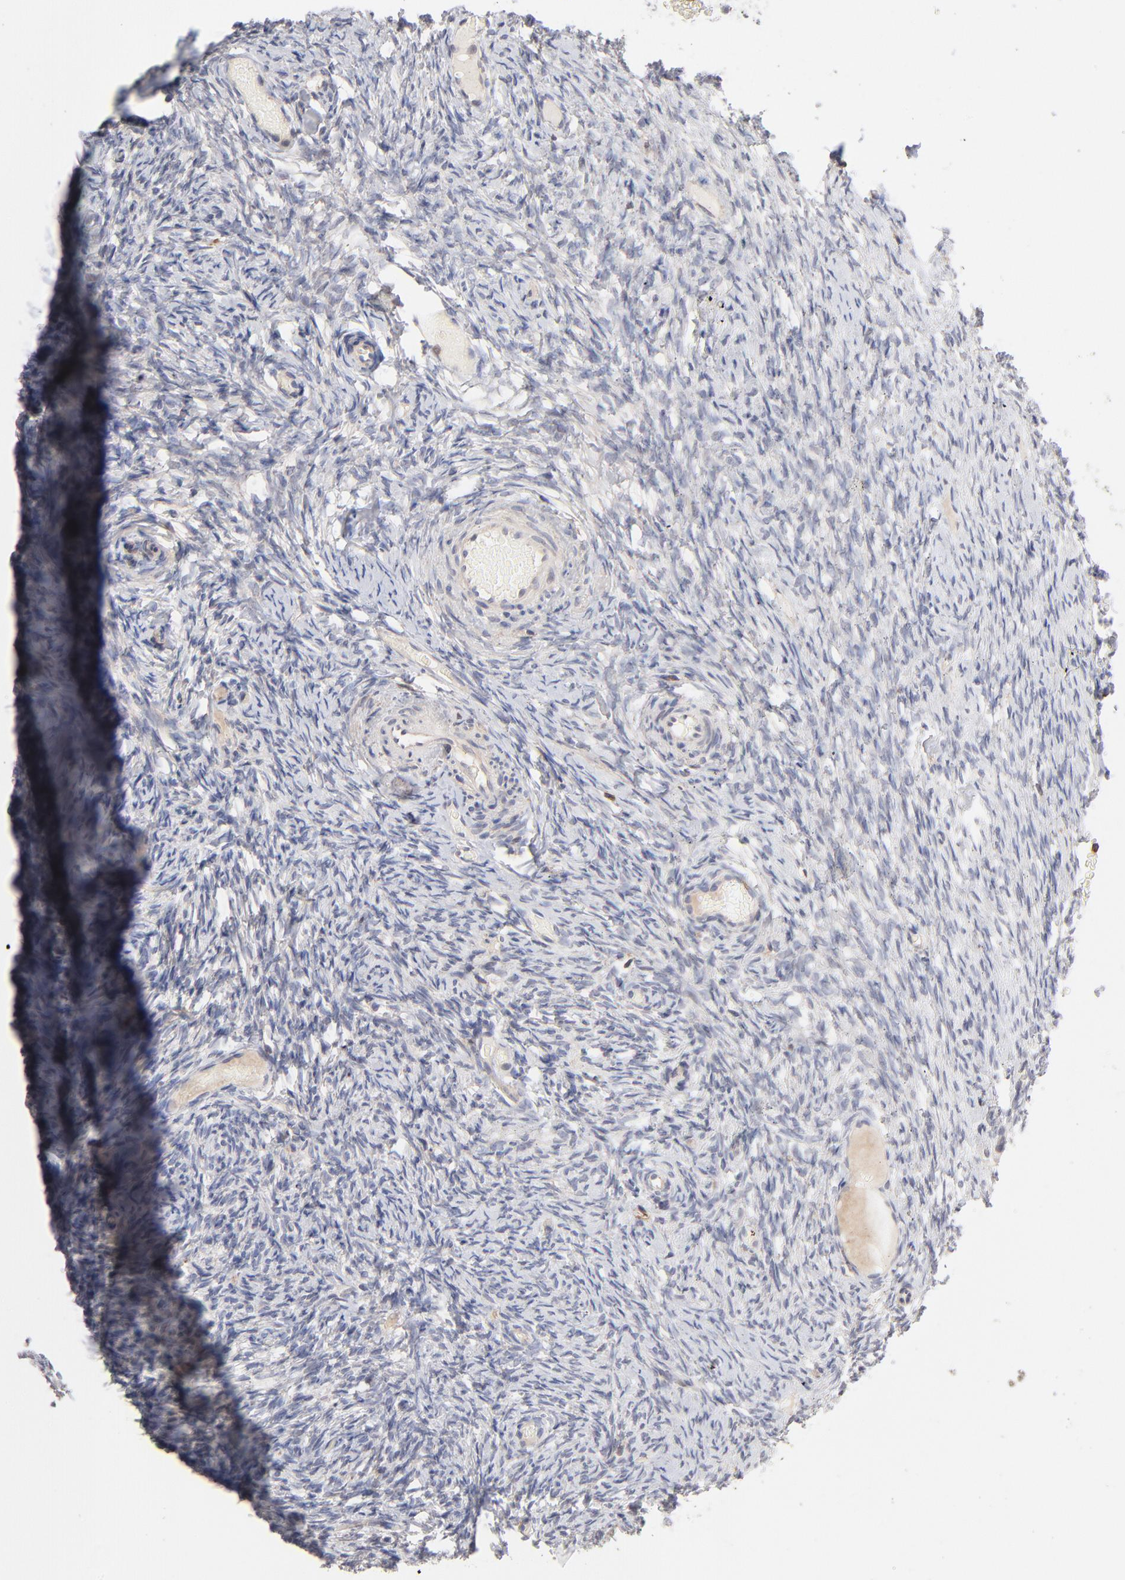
{"staining": {"intensity": "negative", "quantity": "none", "location": "none"}, "tissue": "ovary", "cell_type": "Ovarian stroma cells", "image_type": "normal", "snomed": [{"axis": "morphology", "description": "Normal tissue, NOS"}, {"axis": "topography", "description": "Ovary"}], "caption": "Image shows no significant protein expression in ovarian stroma cells of unremarkable ovary. Nuclei are stained in blue.", "gene": "WIPF1", "patient": {"sex": "female", "age": 60}}